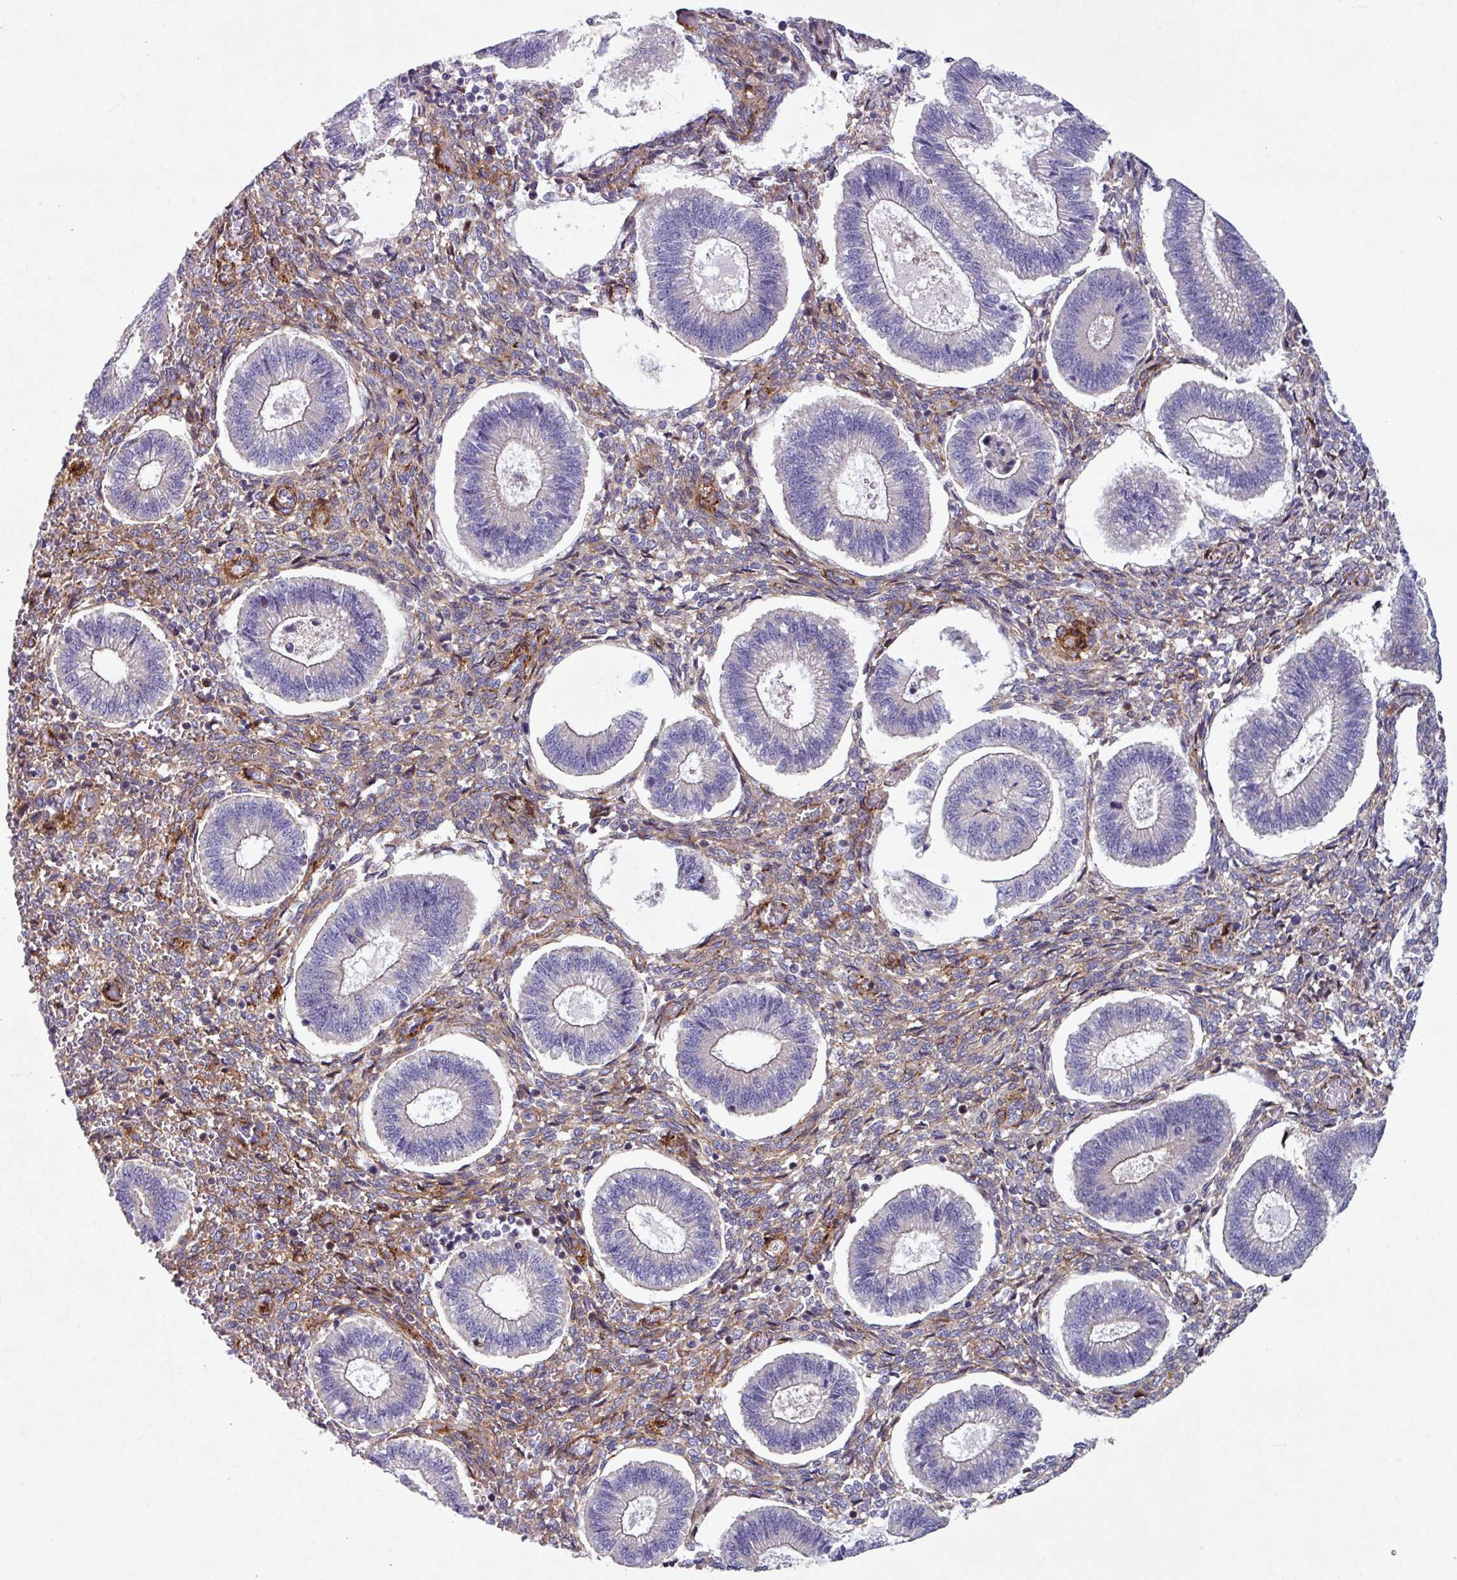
{"staining": {"intensity": "moderate", "quantity": "25%-75%", "location": "cytoplasmic/membranous"}, "tissue": "endometrium", "cell_type": "Cells in endometrial stroma", "image_type": "normal", "snomed": [{"axis": "morphology", "description": "Normal tissue, NOS"}, {"axis": "topography", "description": "Endometrium"}], "caption": "Immunohistochemical staining of normal human endometrium shows 25%-75% levels of moderate cytoplasmic/membranous protein positivity in approximately 25%-75% of cells in endometrial stroma.", "gene": "ATP2C2", "patient": {"sex": "female", "age": 25}}